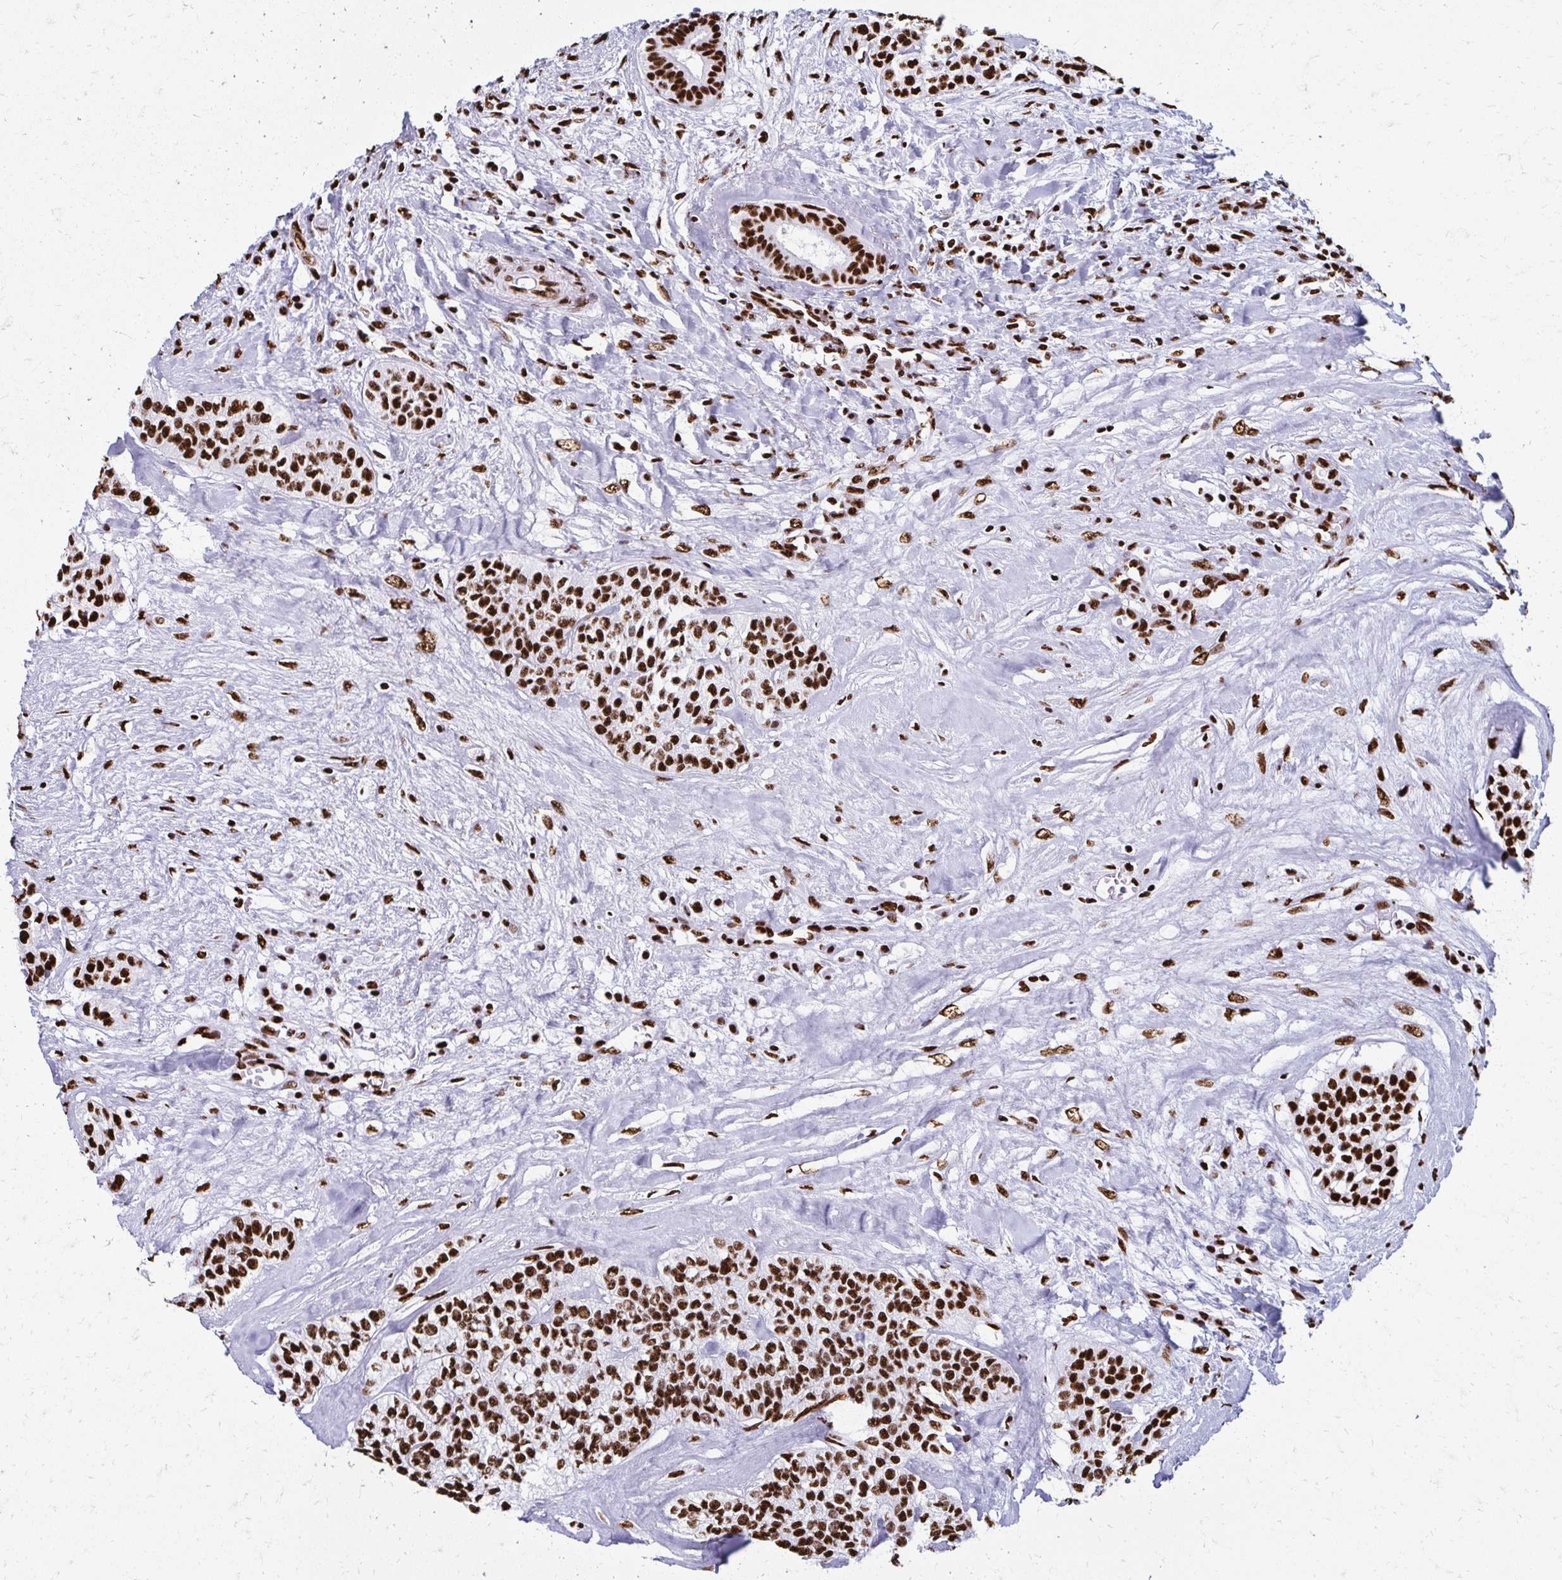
{"staining": {"intensity": "strong", "quantity": ">75%", "location": "nuclear"}, "tissue": "head and neck cancer", "cell_type": "Tumor cells", "image_type": "cancer", "snomed": [{"axis": "morphology", "description": "Adenocarcinoma, NOS"}, {"axis": "topography", "description": "Head-Neck"}], "caption": "Protein staining of adenocarcinoma (head and neck) tissue shows strong nuclear staining in about >75% of tumor cells. Using DAB (3,3'-diaminobenzidine) (brown) and hematoxylin (blue) stains, captured at high magnification using brightfield microscopy.", "gene": "NONO", "patient": {"sex": "male", "age": 81}}